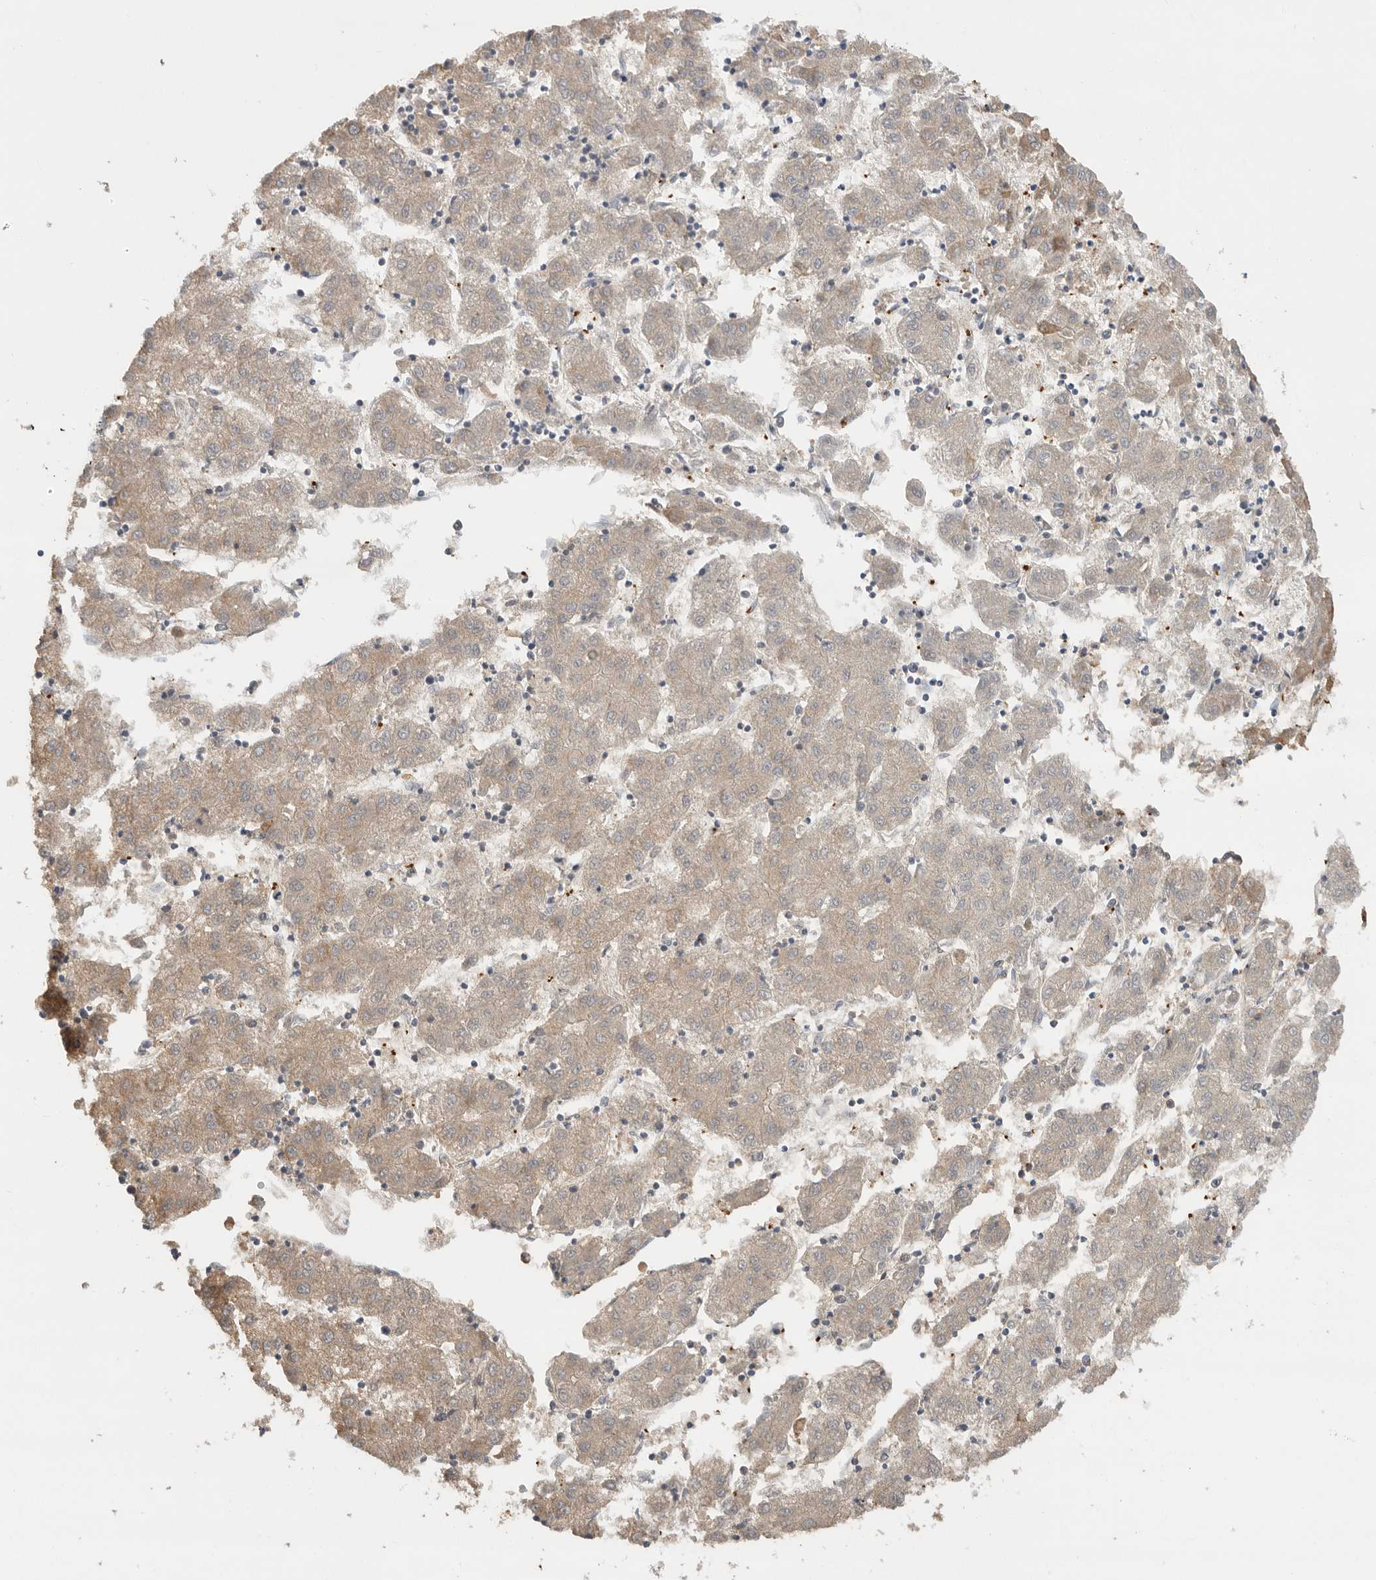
{"staining": {"intensity": "weak", "quantity": ">75%", "location": "cytoplasmic/membranous"}, "tissue": "liver cancer", "cell_type": "Tumor cells", "image_type": "cancer", "snomed": [{"axis": "morphology", "description": "Carcinoma, Hepatocellular, NOS"}, {"axis": "topography", "description": "Liver"}], "caption": "Human liver cancer stained with a protein marker exhibits weak staining in tumor cells.", "gene": "CDC42BPB", "patient": {"sex": "male", "age": 72}}